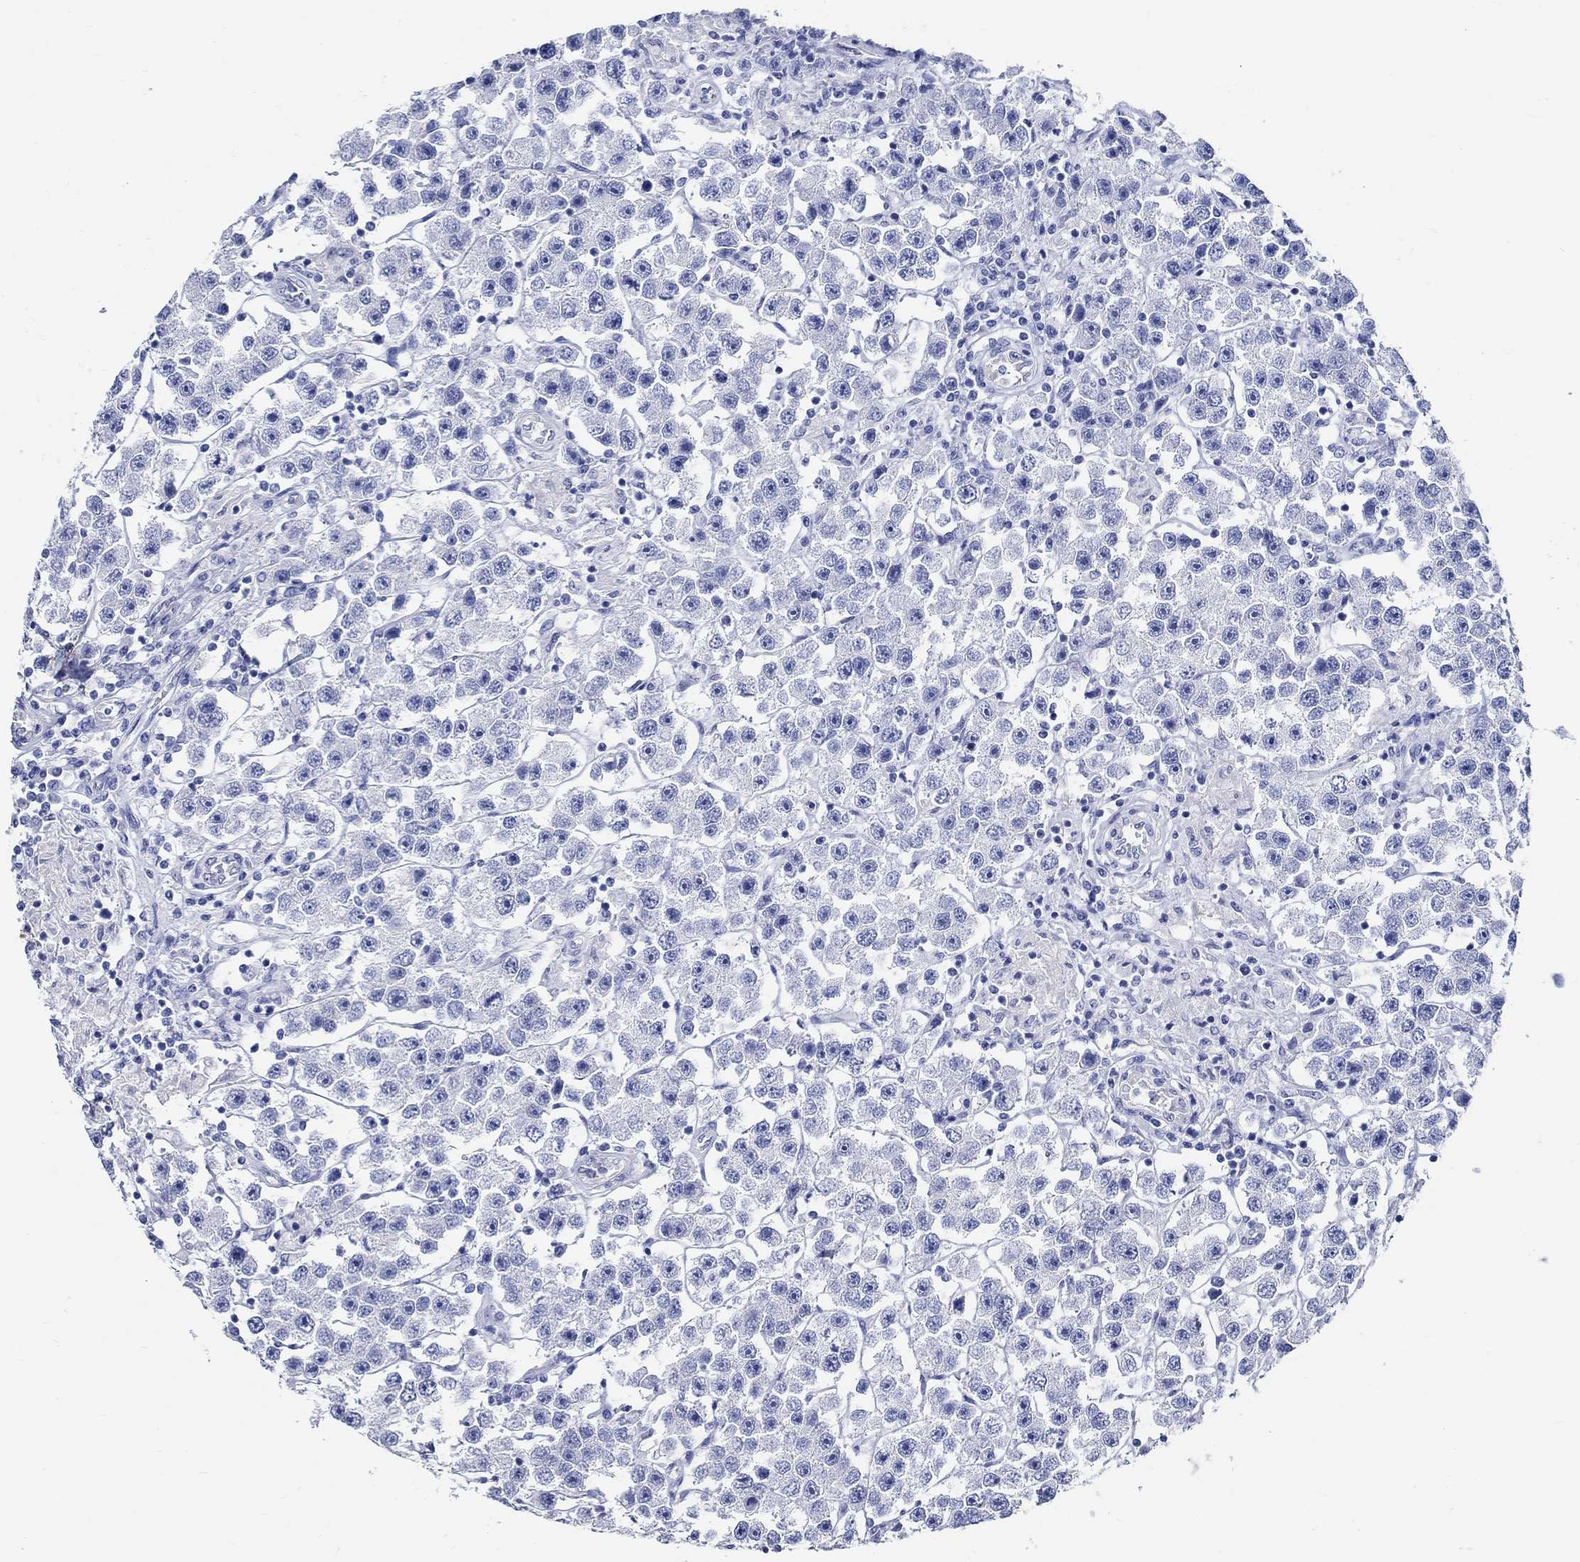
{"staining": {"intensity": "negative", "quantity": "none", "location": "none"}, "tissue": "testis cancer", "cell_type": "Tumor cells", "image_type": "cancer", "snomed": [{"axis": "morphology", "description": "Seminoma, NOS"}, {"axis": "topography", "description": "Testis"}], "caption": "IHC image of human testis cancer stained for a protein (brown), which shows no staining in tumor cells.", "gene": "RD3L", "patient": {"sex": "male", "age": 45}}